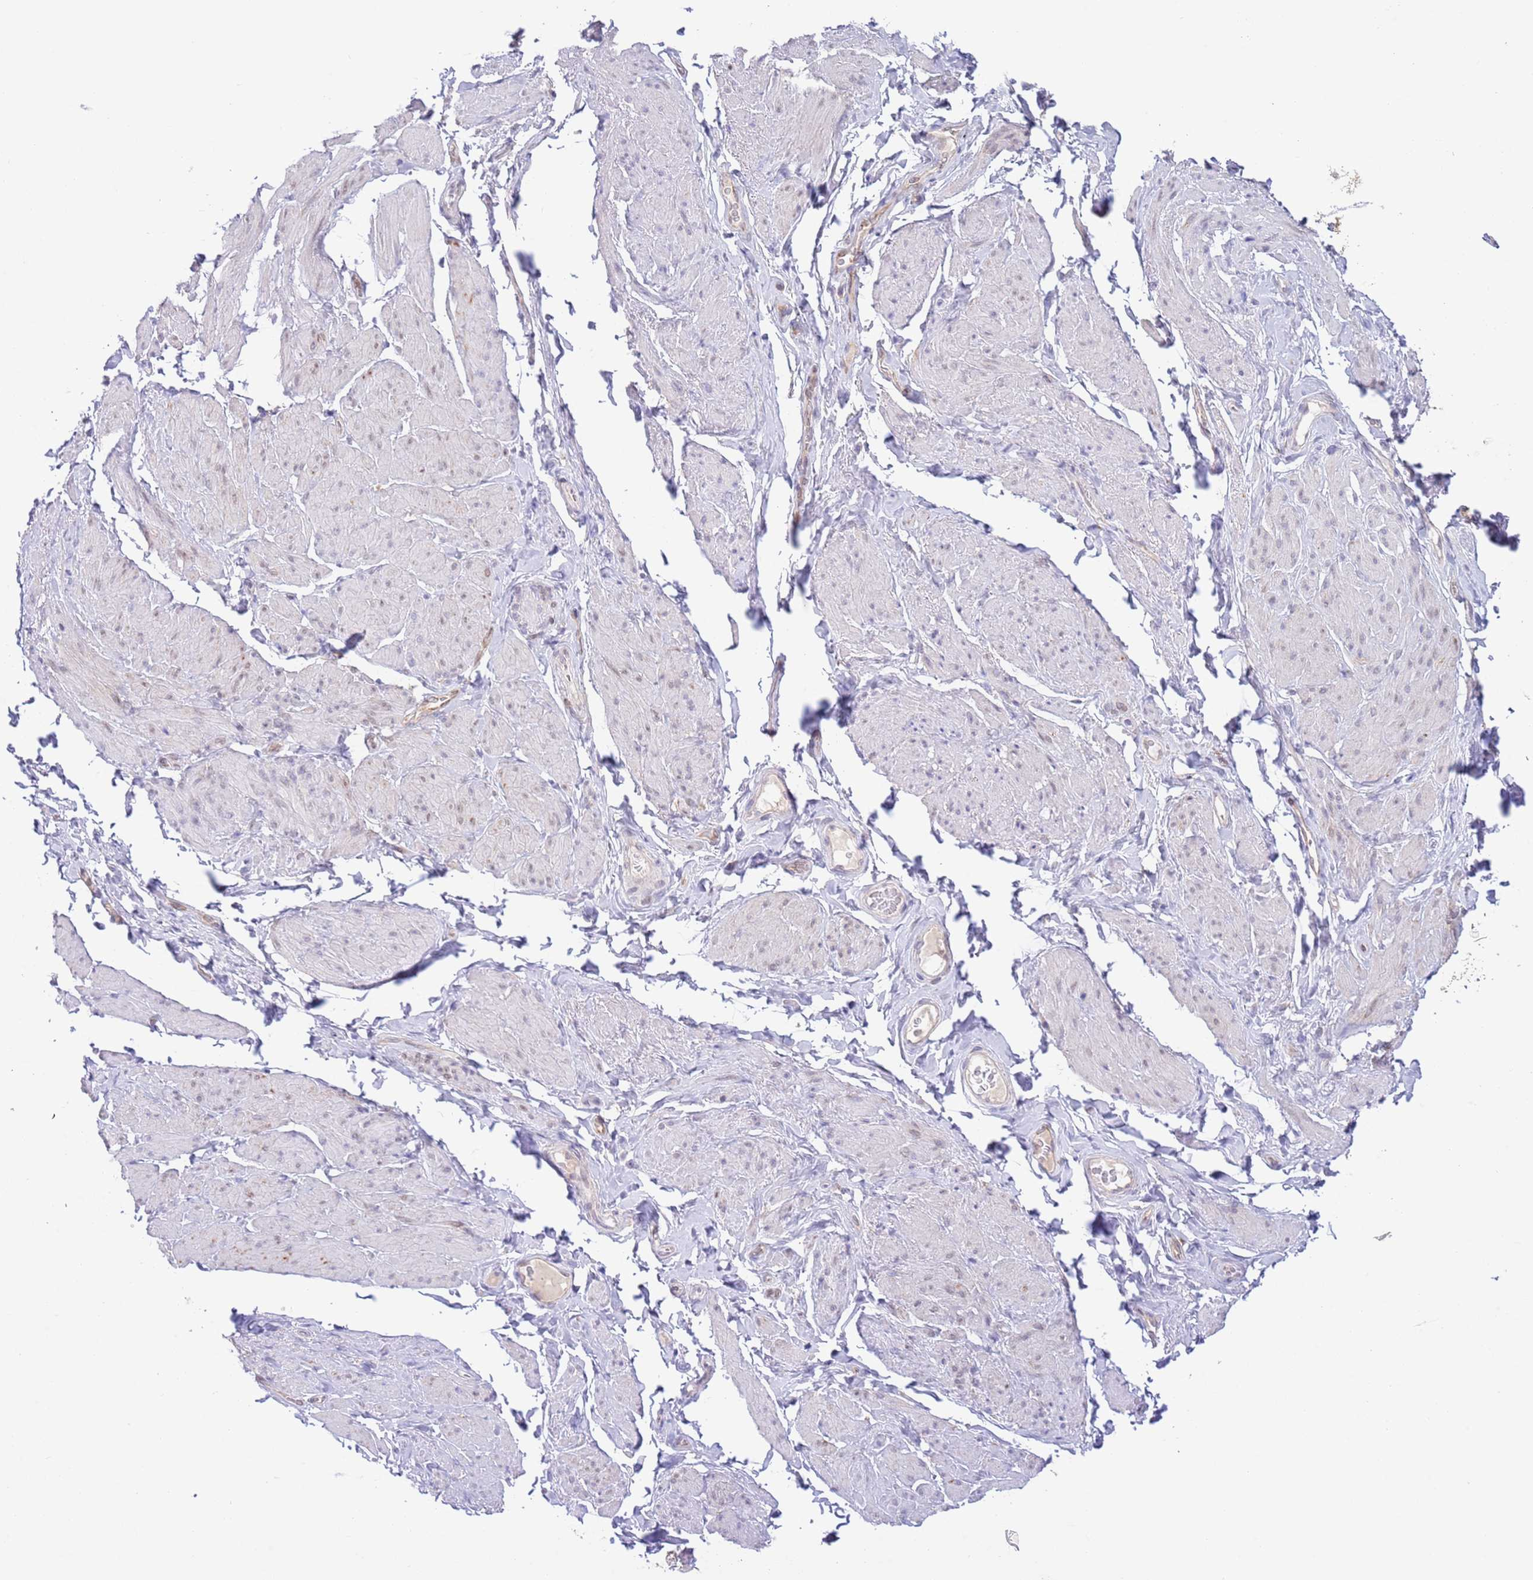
{"staining": {"intensity": "negative", "quantity": "none", "location": "none"}, "tissue": "smooth muscle", "cell_type": "Smooth muscle cells", "image_type": "normal", "snomed": [{"axis": "morphology", "description": "Normal tissue, NOS"}, {"axis": "topography", "description": "Smooth muscle"}, {"axis": "topography", "description": "Peripheral nerve tissue"}], "caption": "This is a image of immunohistochemistry (IHC) staining of benign smooth muscle, which shows no expression in smooth muscle cells.", "gene": "EBPL", "patient": {"sex": "male", "age": 69}}